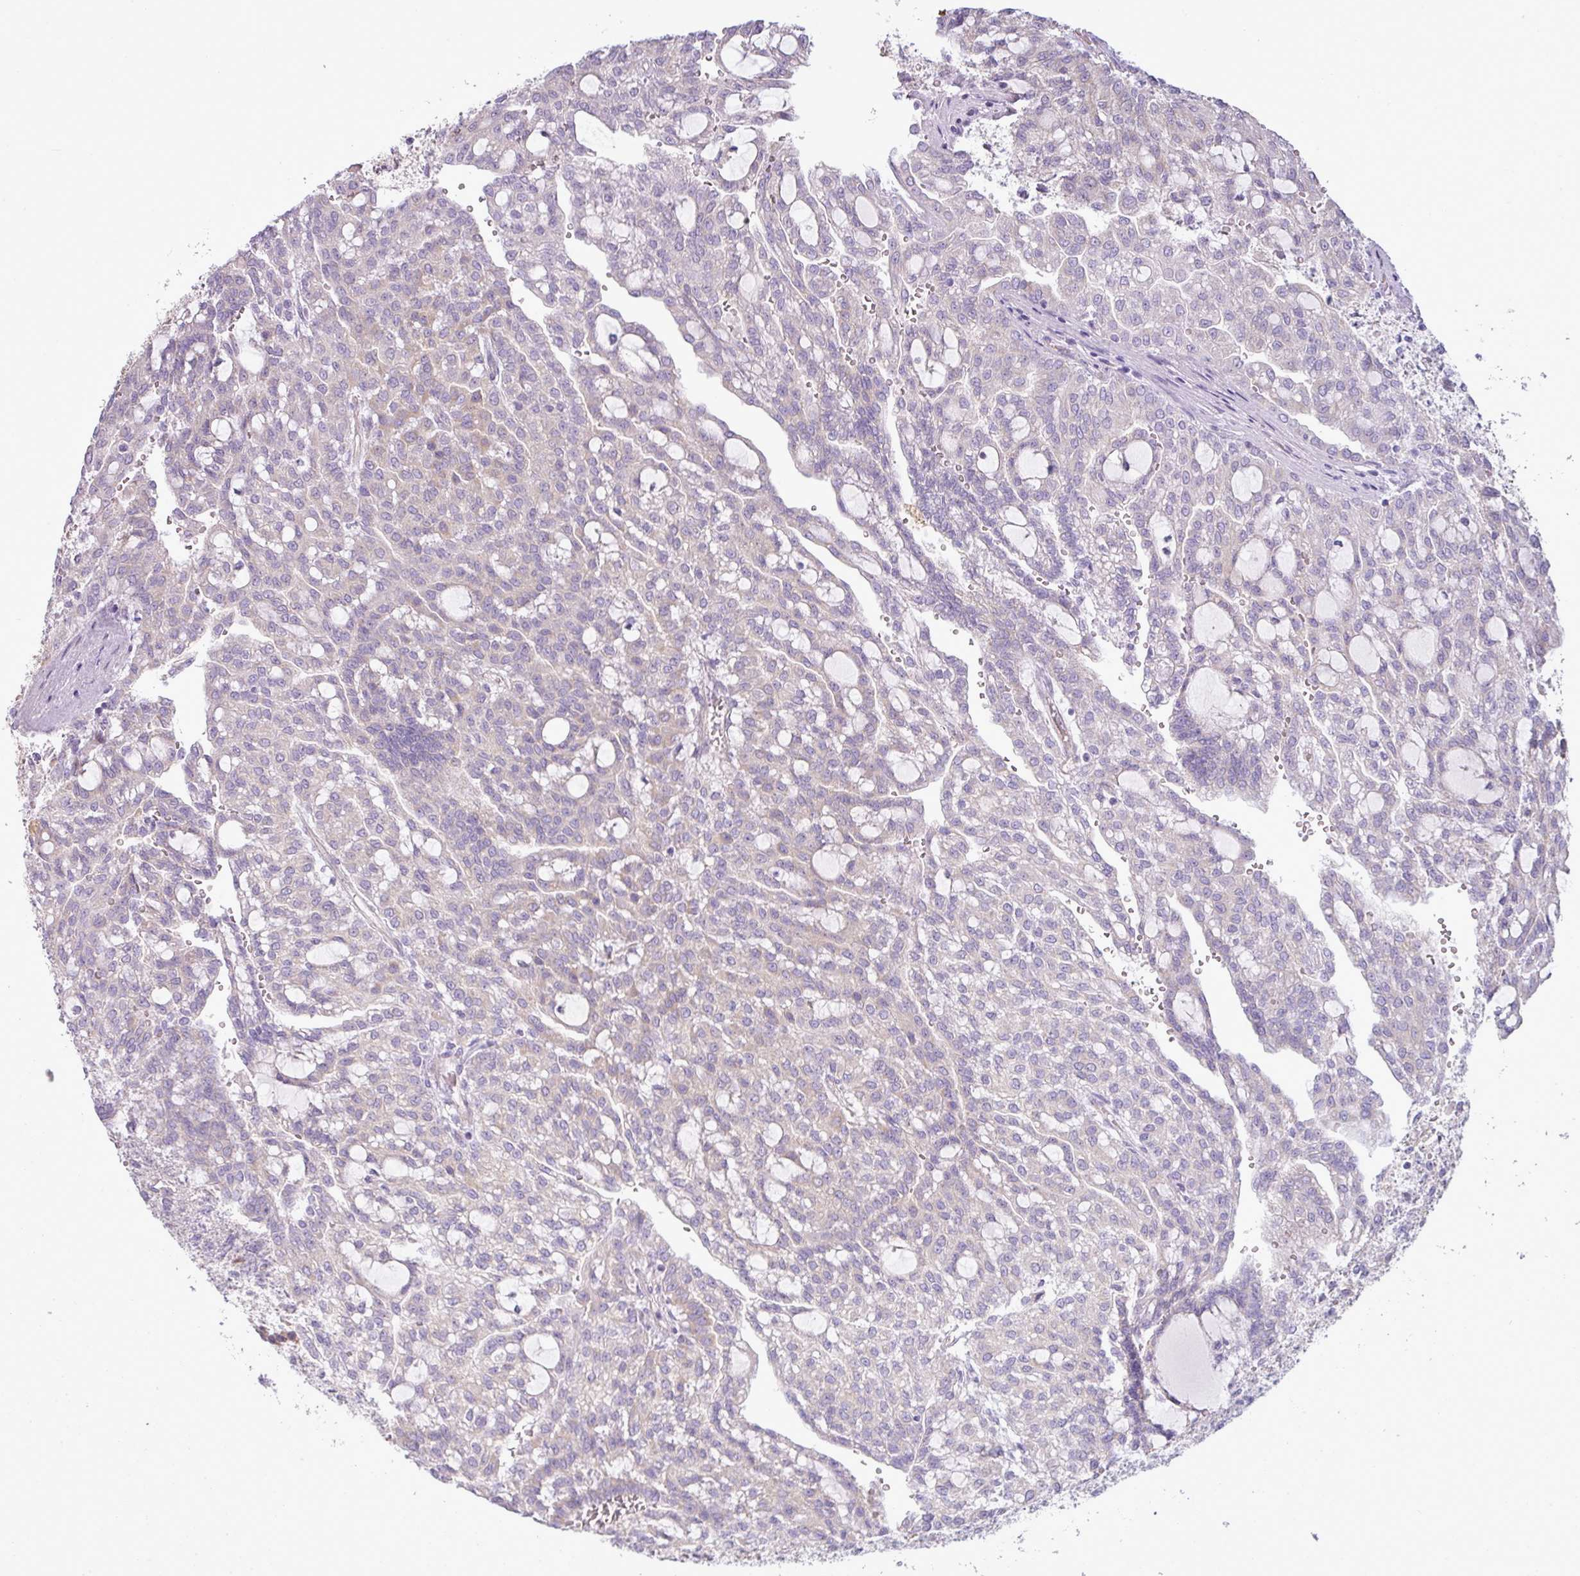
{"staining": {"intensity": "moderate", "quantity": "25%-75%", "location": "cytoplasmic/membranous"}, "tissue": "renal cancer", "cell_type": "Tumor cells", "image_type": "cancer", "snomed": [{"axis": "morphology", "description": "Adenocarcinoma, NOS"}, {"axis": "topography", "description": "Kidney"}], "caption": "A photomicrograph of renal cancer (adenocarcinoma) stained for a protein shows moderate cytoplasmic/membranous brown staining in tumor cells.", "gene": "CAMK2B", "patient": {"sex": "male", "age": 63}}